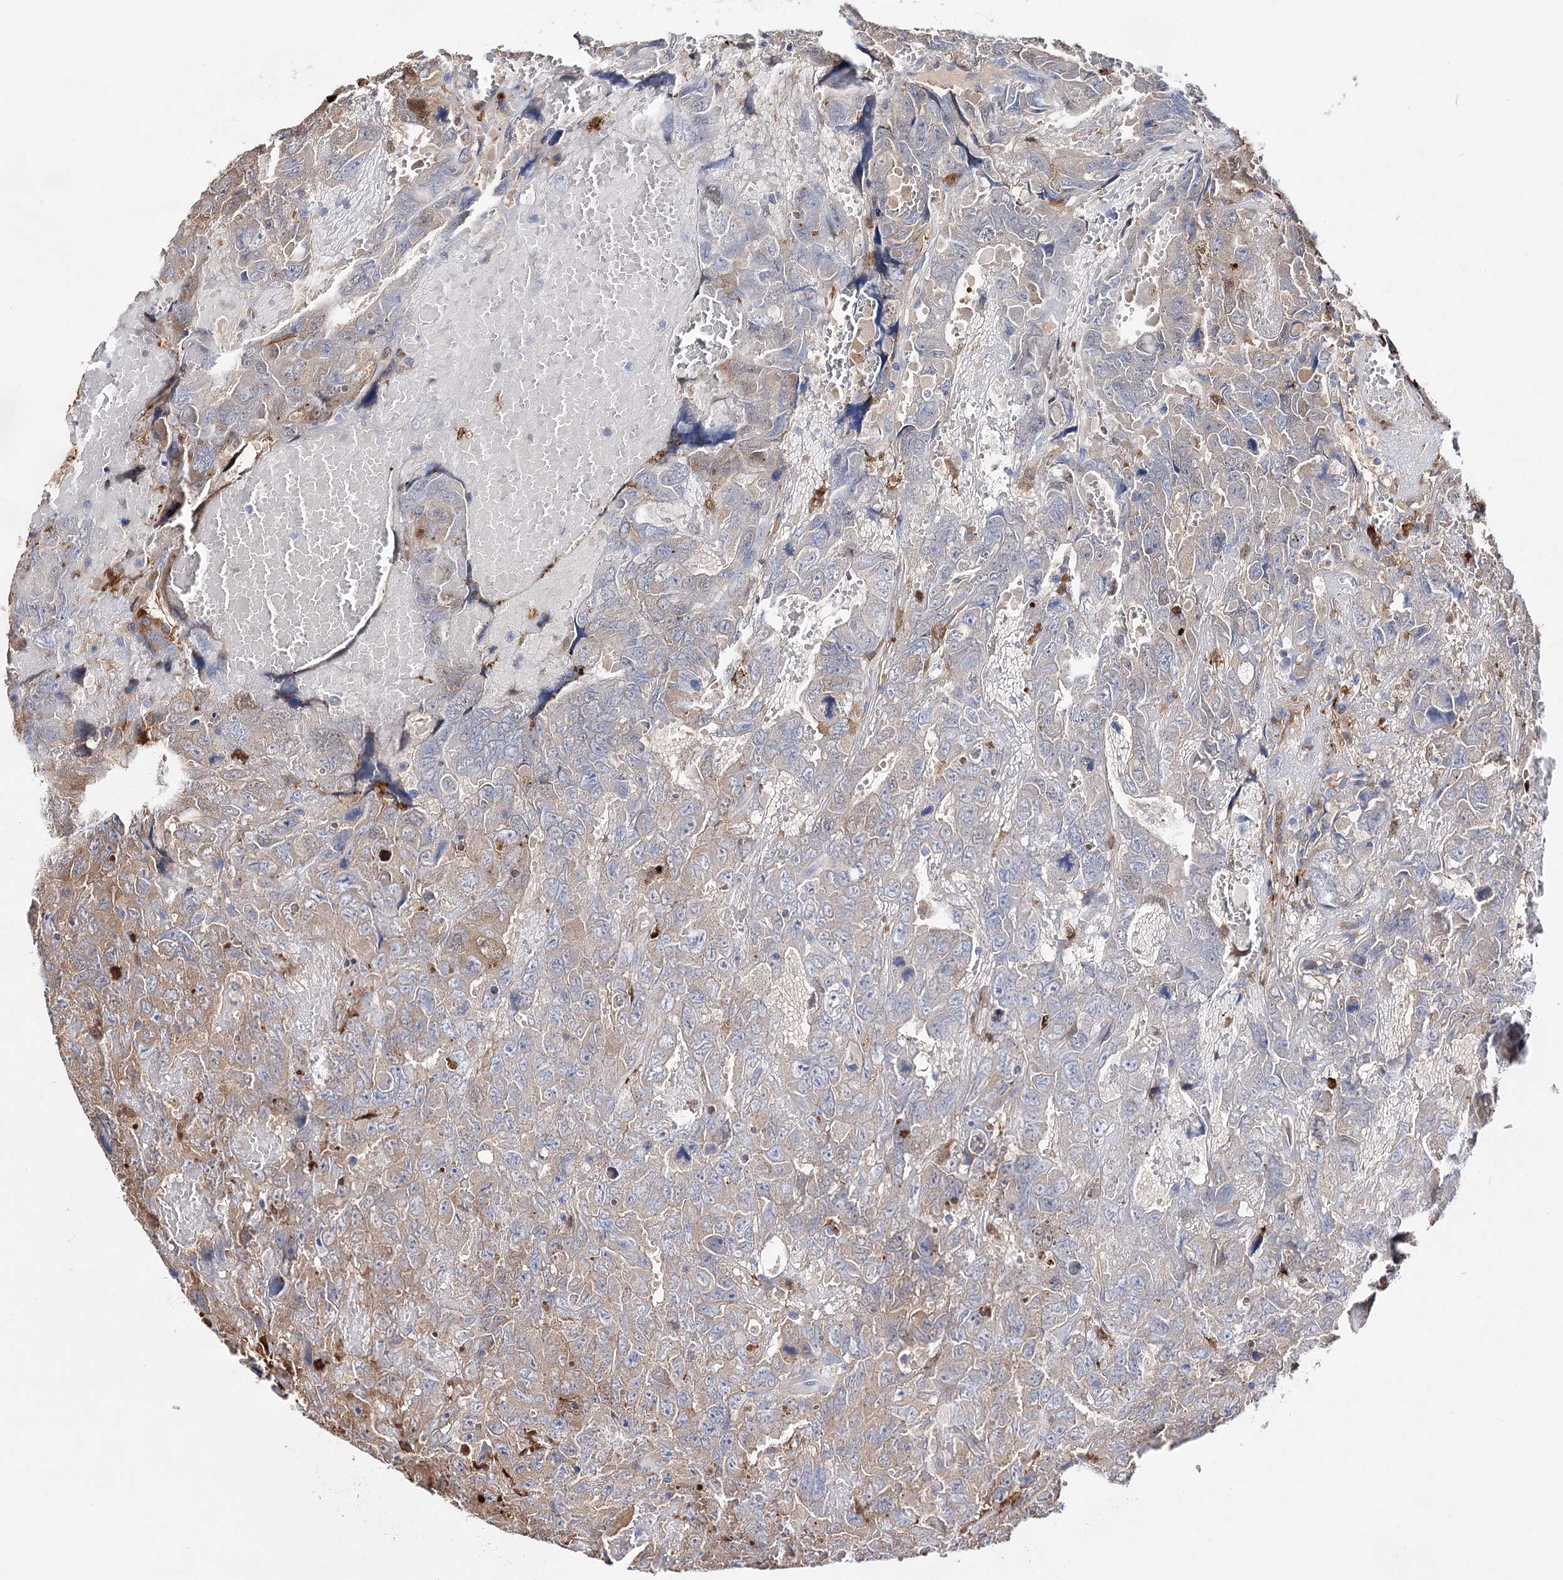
{"staining": {"intensity": "moderate", "quantity": "<25%", "location": "cytoplasmic/membranous"}, "tissue": "testis cancer", "cell_type": "Tumor cells", "image_type": "cancer", "snomed": [{"axis": "morphology", "description": "Carcinoma, Embryonal, NOS"}, {"axis": "topography", "description": "Testis"}], "caption": "A photomicrograph of human testis cancer (embryonal carcinoma) stained for a protein reveals moderate cytoplasmic/membranous brown staining in tumor cells. Ihc stains the protein in brown and the nuclei are stained blue.", "gene": "CFAP46", "patient": {"sex": "male", "age": 45}}